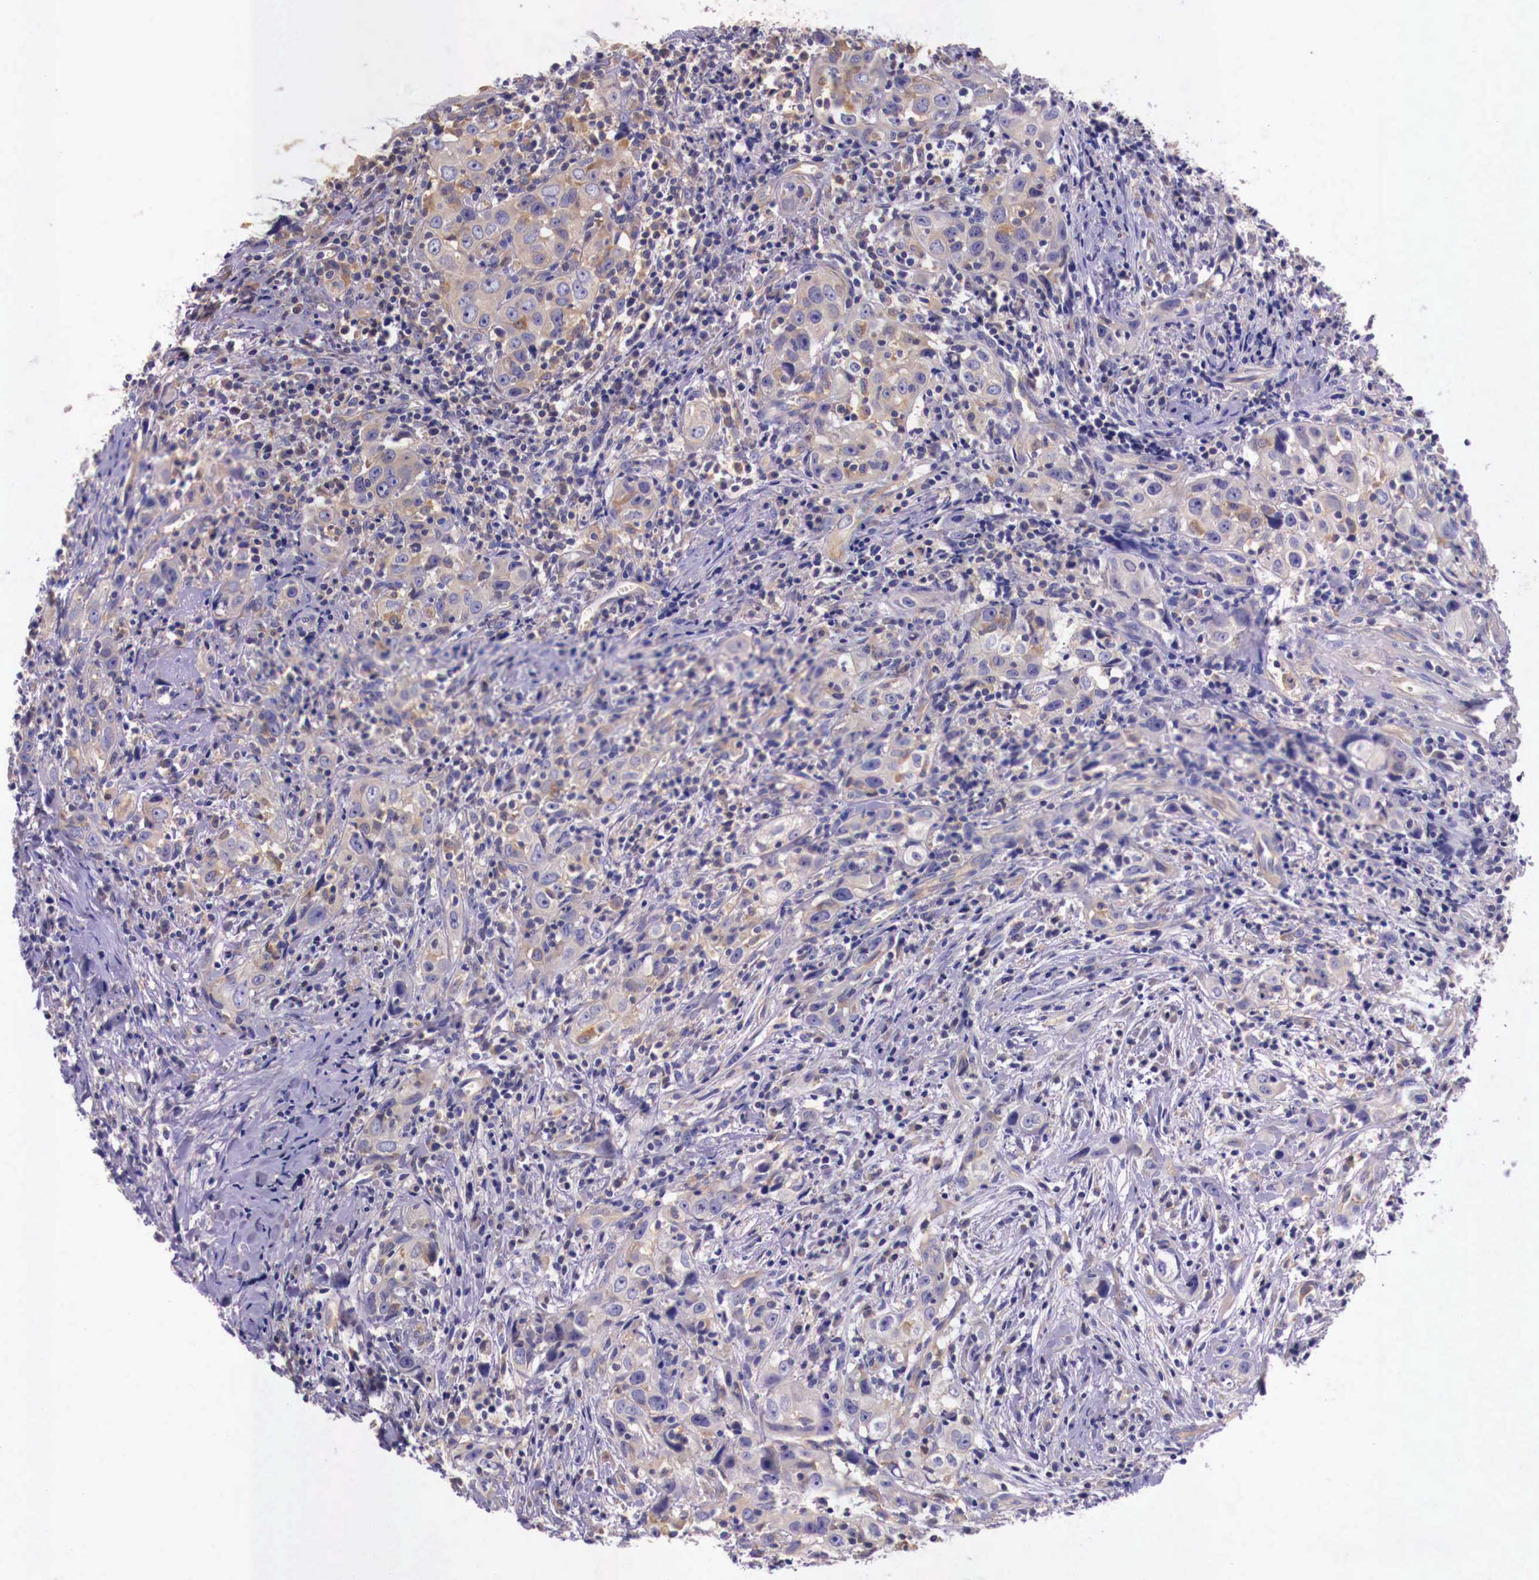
{"staining": {"intensity": "negative", "quantity": "none", "location": "none"}, "tissue": "head and neck cancer", "cell_type": "Tumor cells", "image_type": "cancer", "snomed": [{"axis": "morphology", "description": "Squamous cell carcinoma, NOS"}, {"axis": "topography", "description": "Oral tissue"}, {"axis": "topography", "description": "Head-Neck"}], "caption": "Head and neck cancer (squamous cell carcinoma) was stained to show a protein in brown. There is no significant positivity in tumor cells.", "gene": "GRIPAP1", "patient": {"sex": "female", "age": 82}}